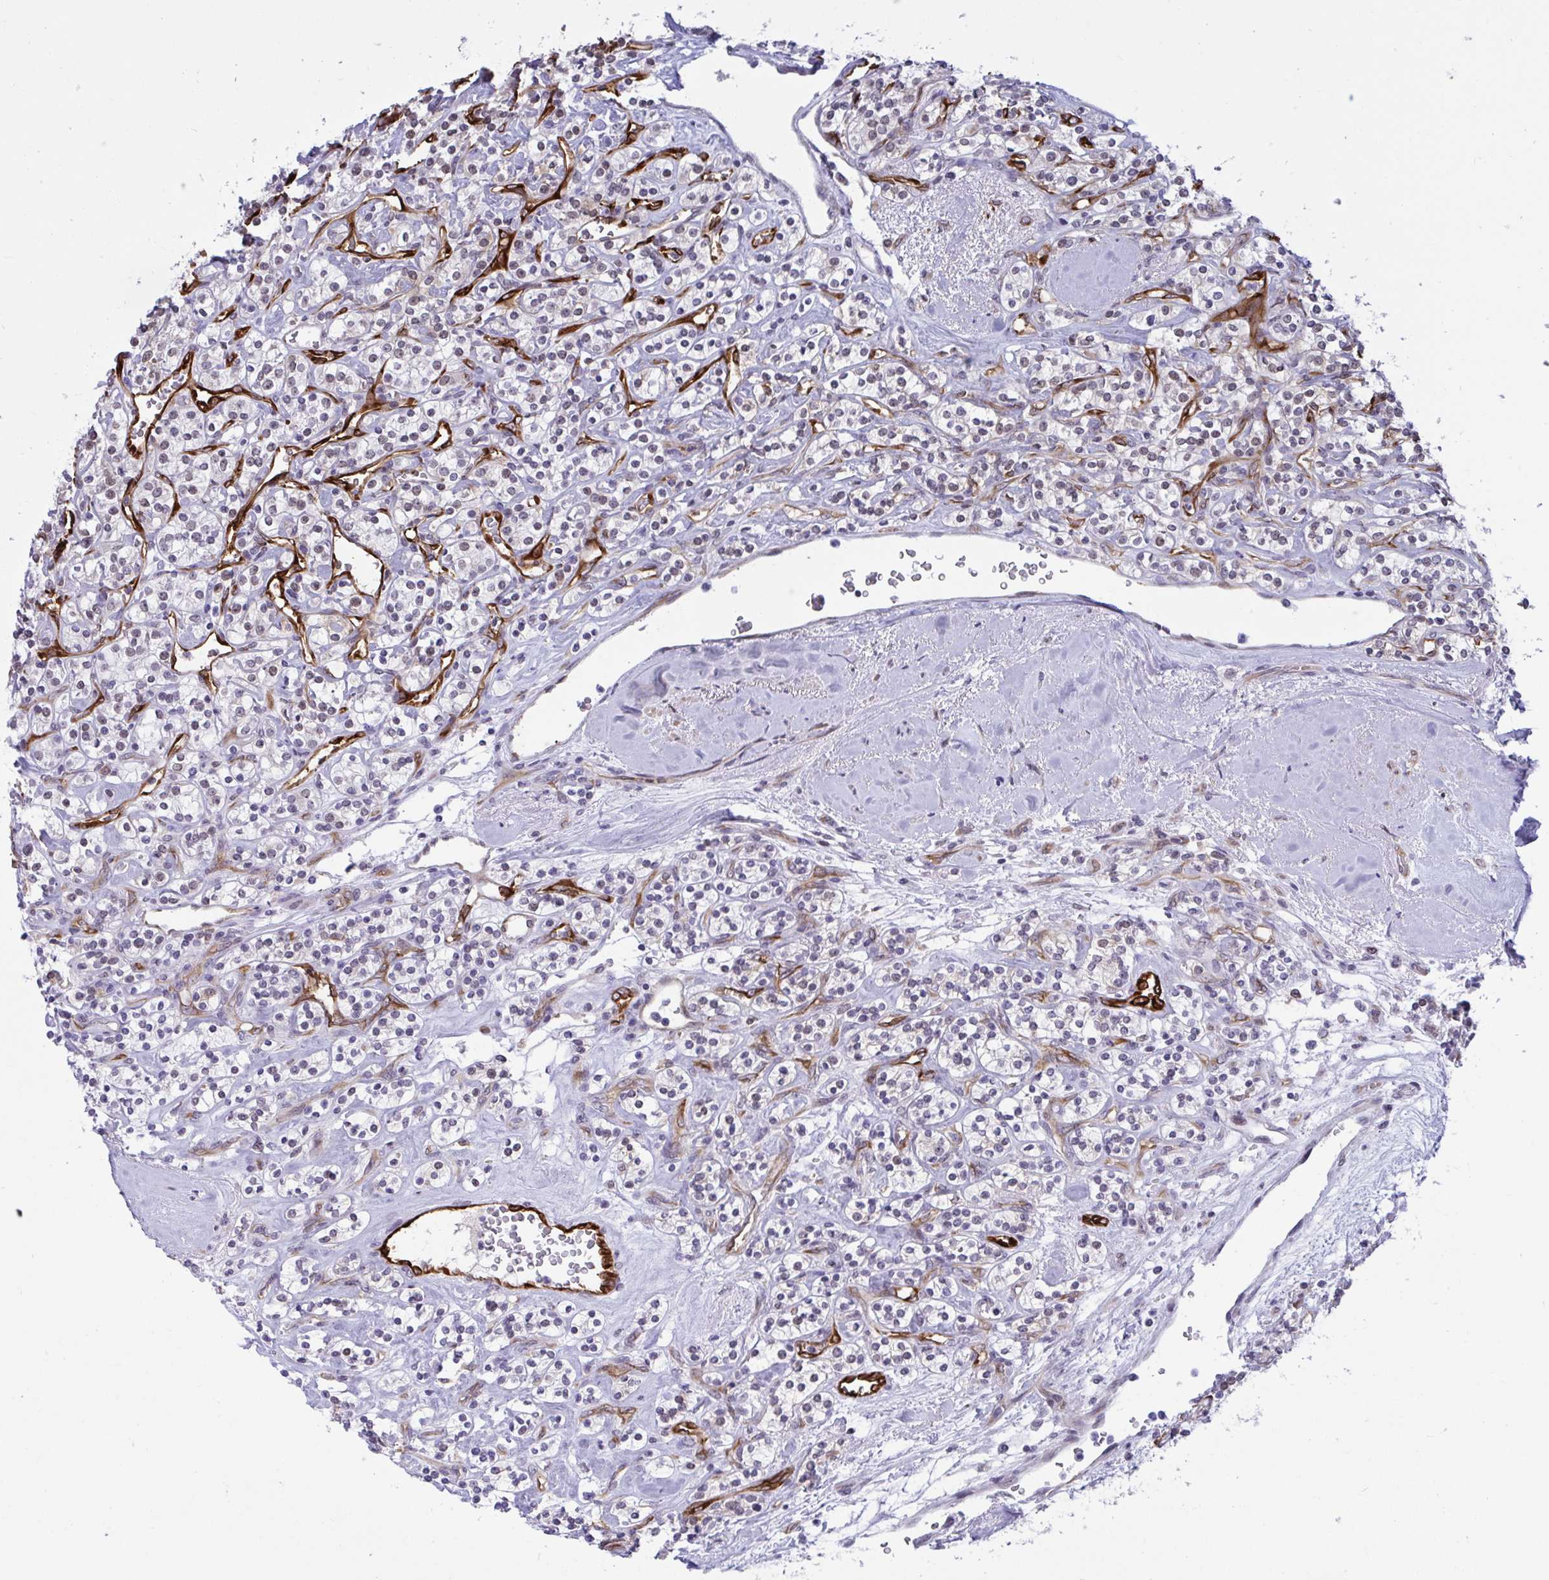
{"staining": {"intensity": "negative", "quantity": "none", "location": "none"}, "tissue": "renal cancer", "cell_type": "Tumor cells", "image_type": "cancer", "snomed": [{"axis": "morphology", "description": "Adenocarcinoma, NOS"}, {"axis": "topography", "description": "Kidney"}], "caption": "Immunohistochemical staining of human renal cancer (adenocarcinoma) reveals no significant staining in tumor cells. (DAB (3,3'-diaminobenzidine) IHC, high magnification).", "gene": "EML1", "patient": {"sex": "male", "age": 77}}